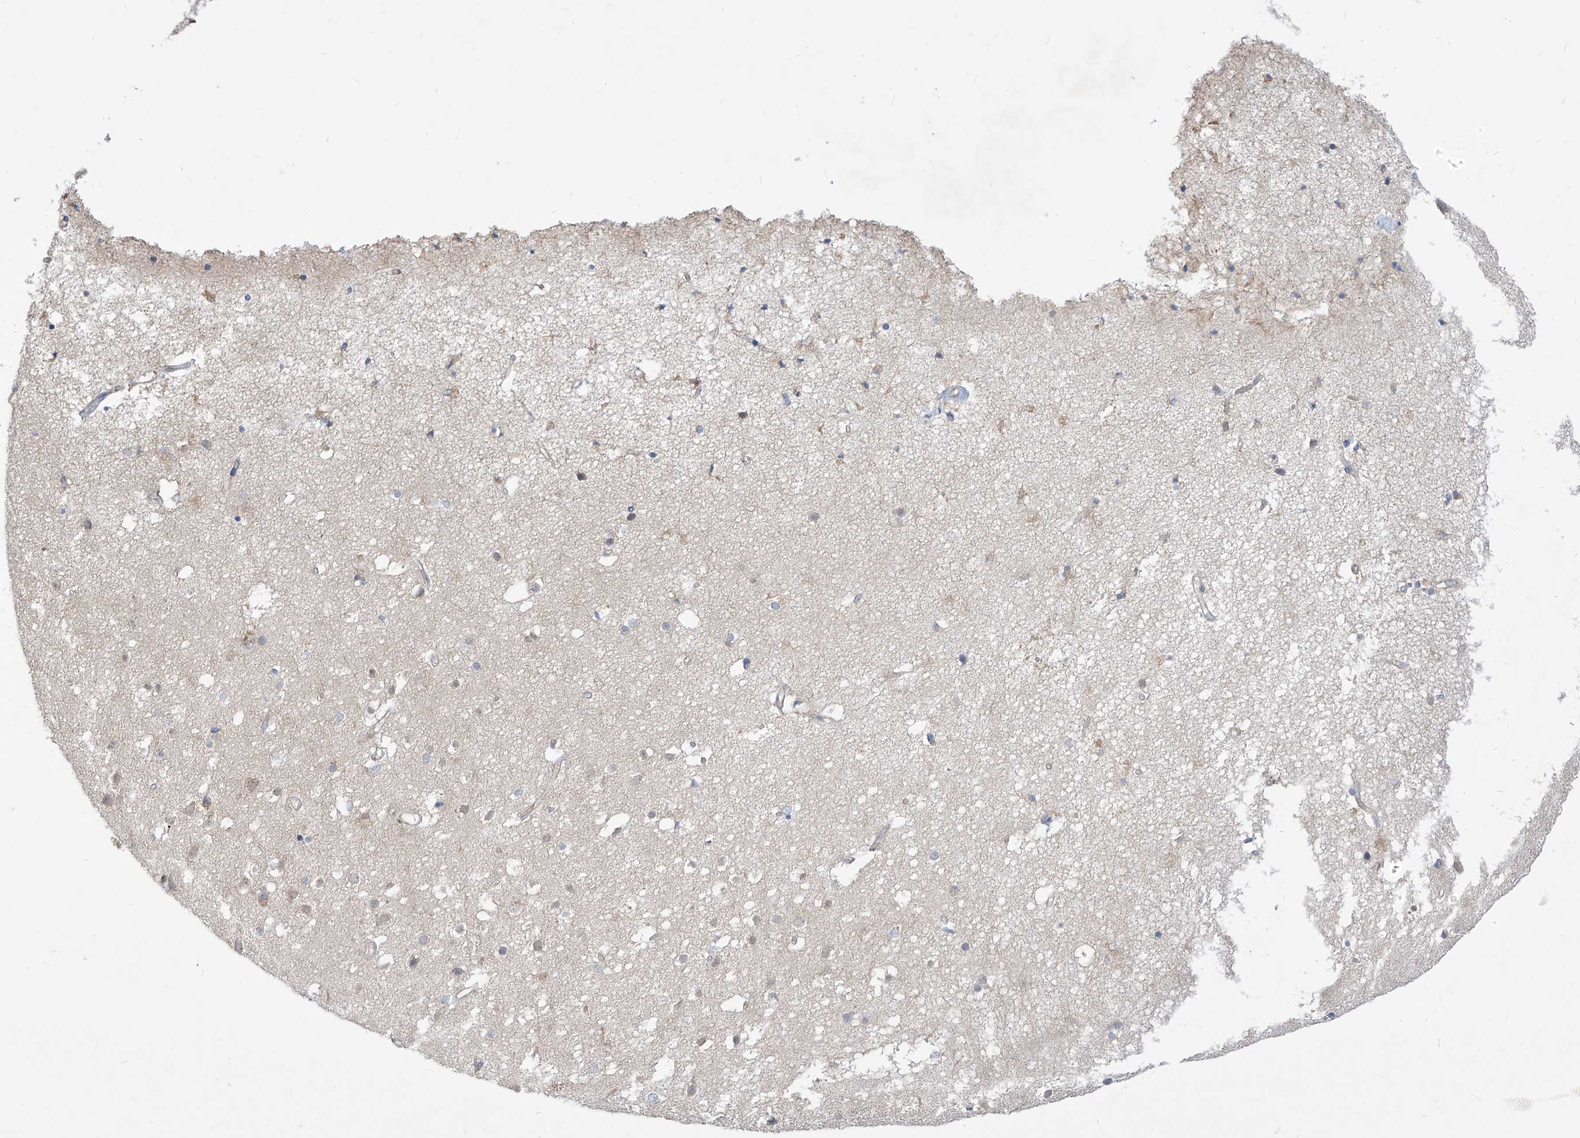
{"staining": {"intensity": "negative", "quantity": "none", "location": "none"}, "tissue": "cerebral cortex", "cell_type": "Endothelial cells", "image_type": "normal", "snomed": [{"axis": "morphology", "description": "Normal tissue, NOS"}, {"axis": "topography", "description": "Cerebral cortex"}], "caption": "Endothelial cells are negative for brown protein staining in benign cerebral cortex.", "gene": "UFL1", "patient": {"sex": "male", "age": 54}}